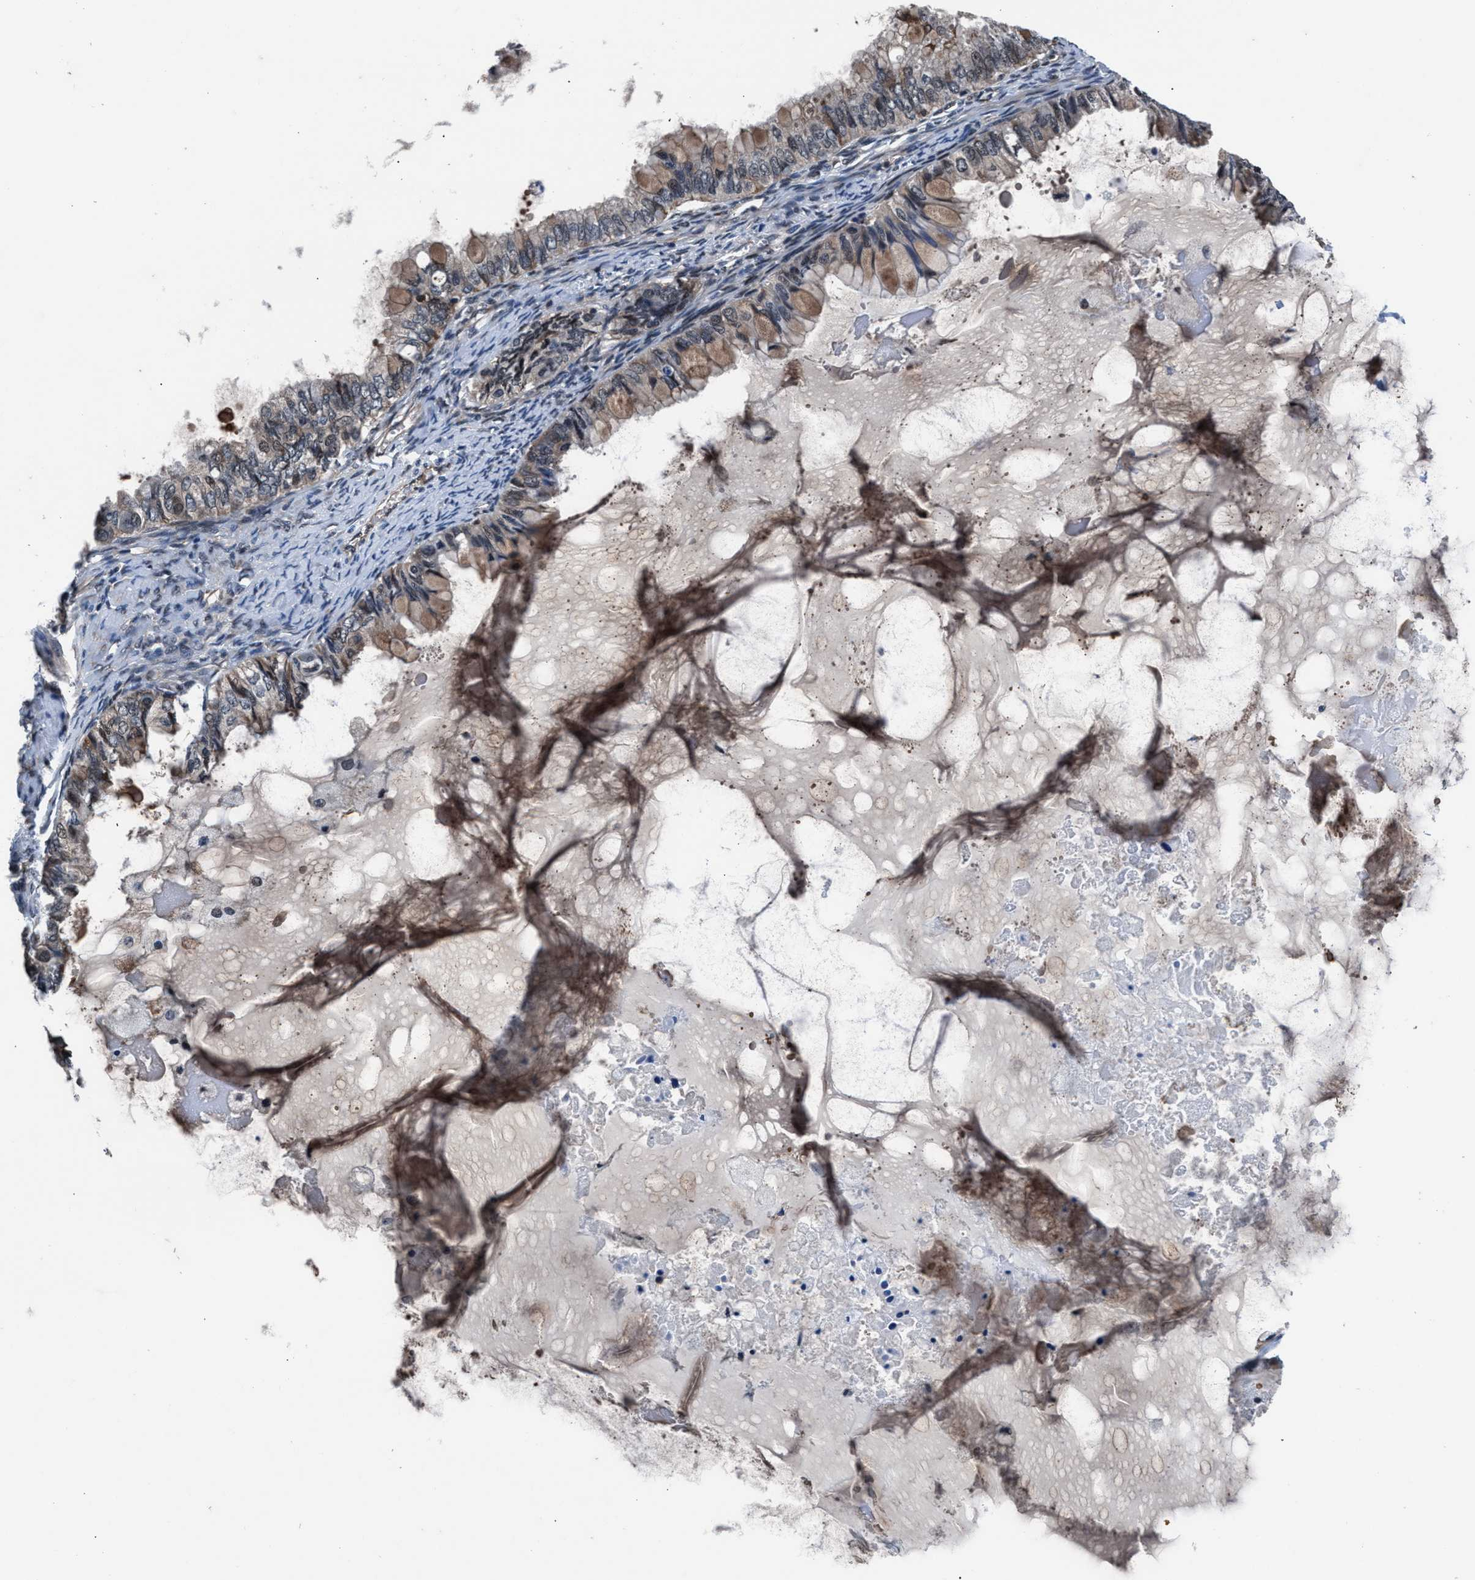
{"staining": {"intensity": "moderate", "quantity": "<25%", "location": "cytoplasmic/membranous"}, "tissue": "ovarian cancer", "cell_type": "Tumor cells", "image_type": "cancer", "snomed": [{"axis": "morphology", "description": "Cystadenocarcinoma, mucinous, NOS"}, {"axis": "topography", "description": "Ovary"}], "caption": "A micrograph of human mucinous cystadenocarcinoma (ovarian) stained for a protein exhibits moderate cytoplasmic/membranous brown staining in tumor cells.", "gene": "PRPSAP2", "patient": {"sex": "female", "age": 80}}